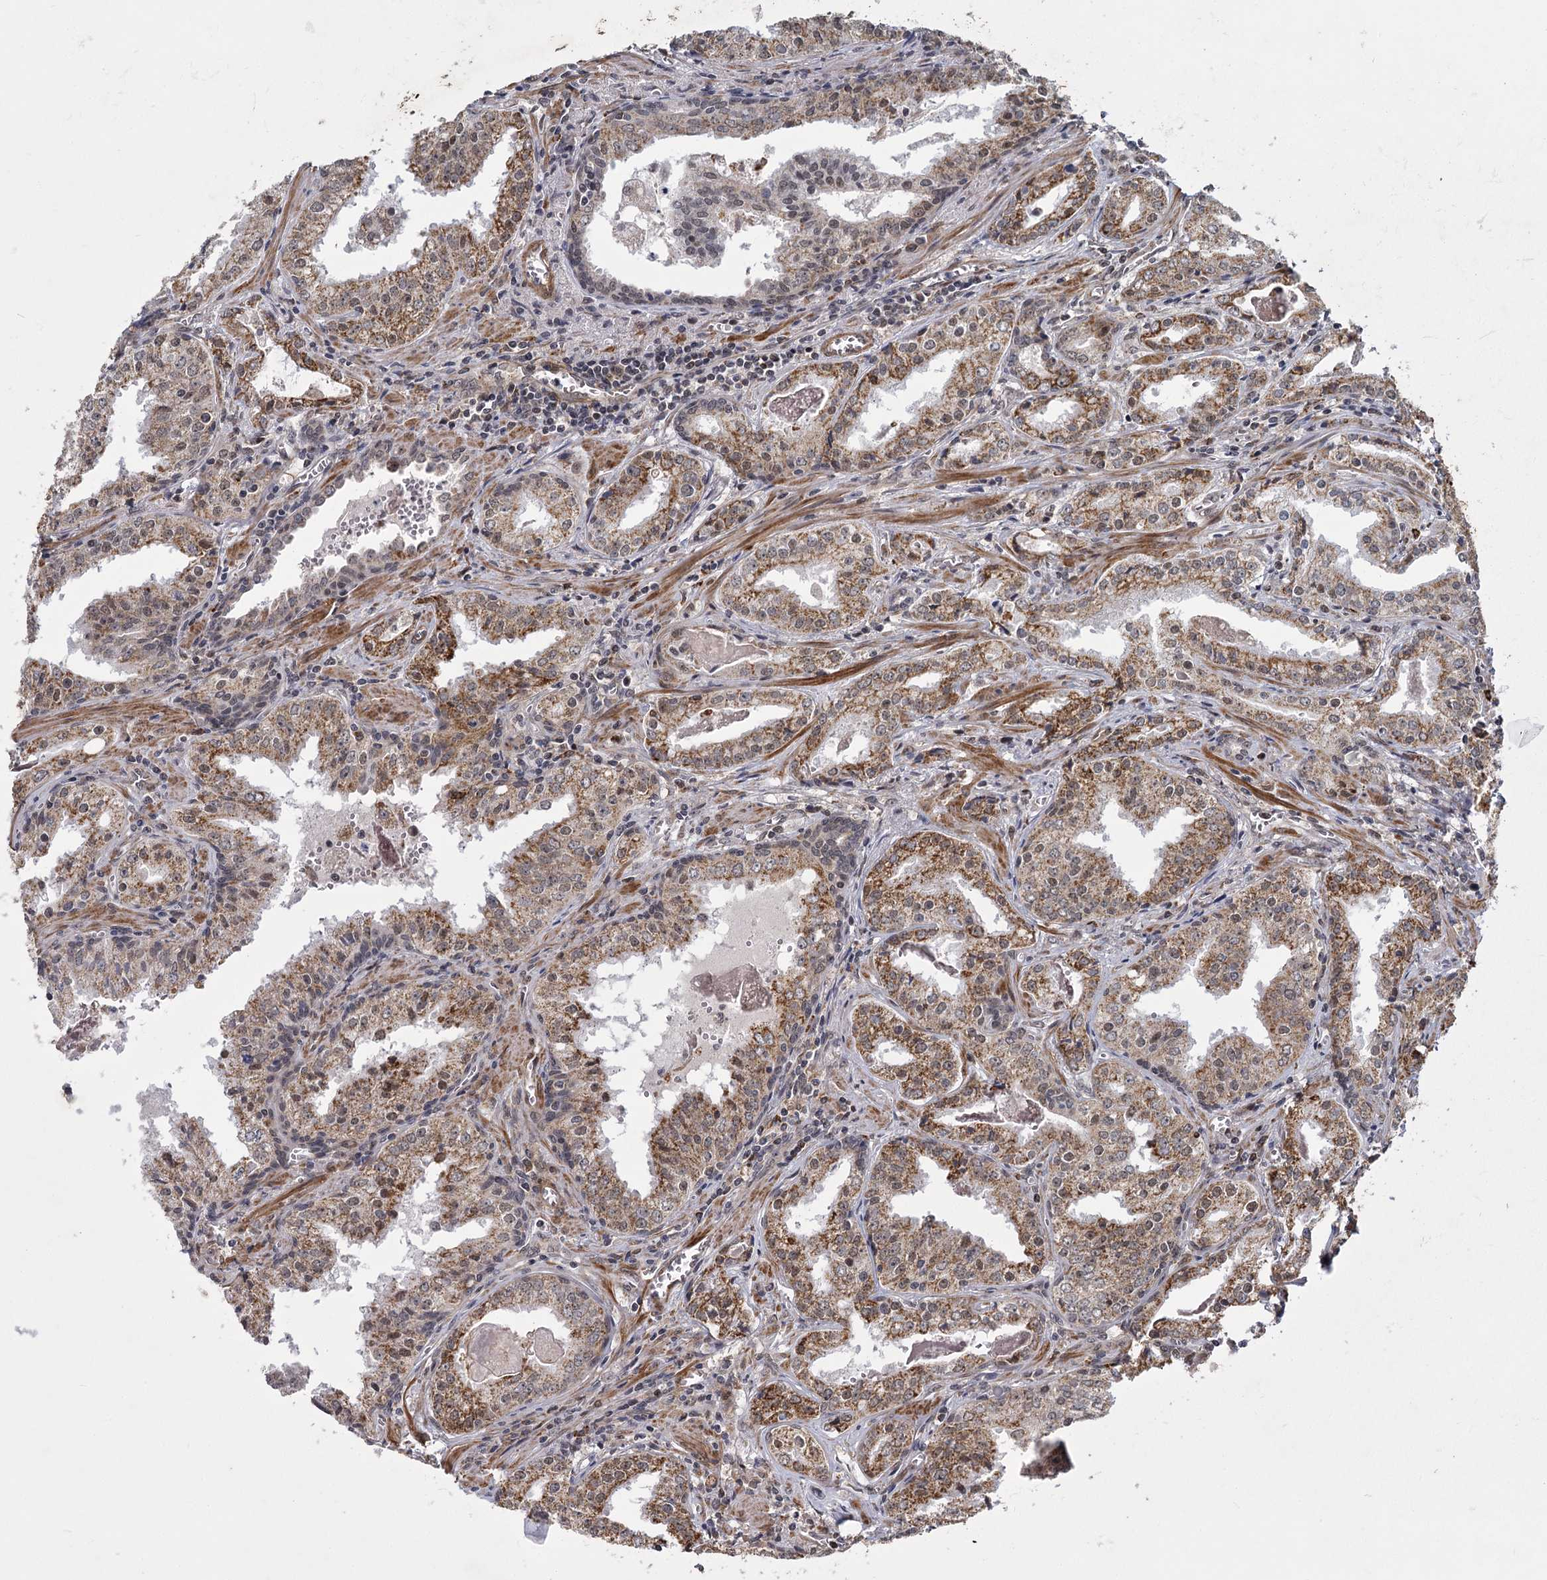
{"staining": {"intensity": "moderate", "quantity": ">75%", "location": "cytoplasmic/membranous,nuclear"}, "tissue": "prostate cancer", "cell_type": "Tumor cells", "image_type": "cancer", "snomed": [{"axis": "morphology", "description": "Adenocarcinoma, High grade"}, {"axis": "topography", "description": "Prostate"}], "caption": "Prostate high-grade adenocarcinoma stained with IHC demonstrates moderate cytoplasmic/membranous and nuclear staining in about >75% of tumor cells. The protein of interest is shown in brown color, while the nuclei are stained blue.", "gene": "ZCCHC24", "patient": {"sex": "male", "age": 68}}